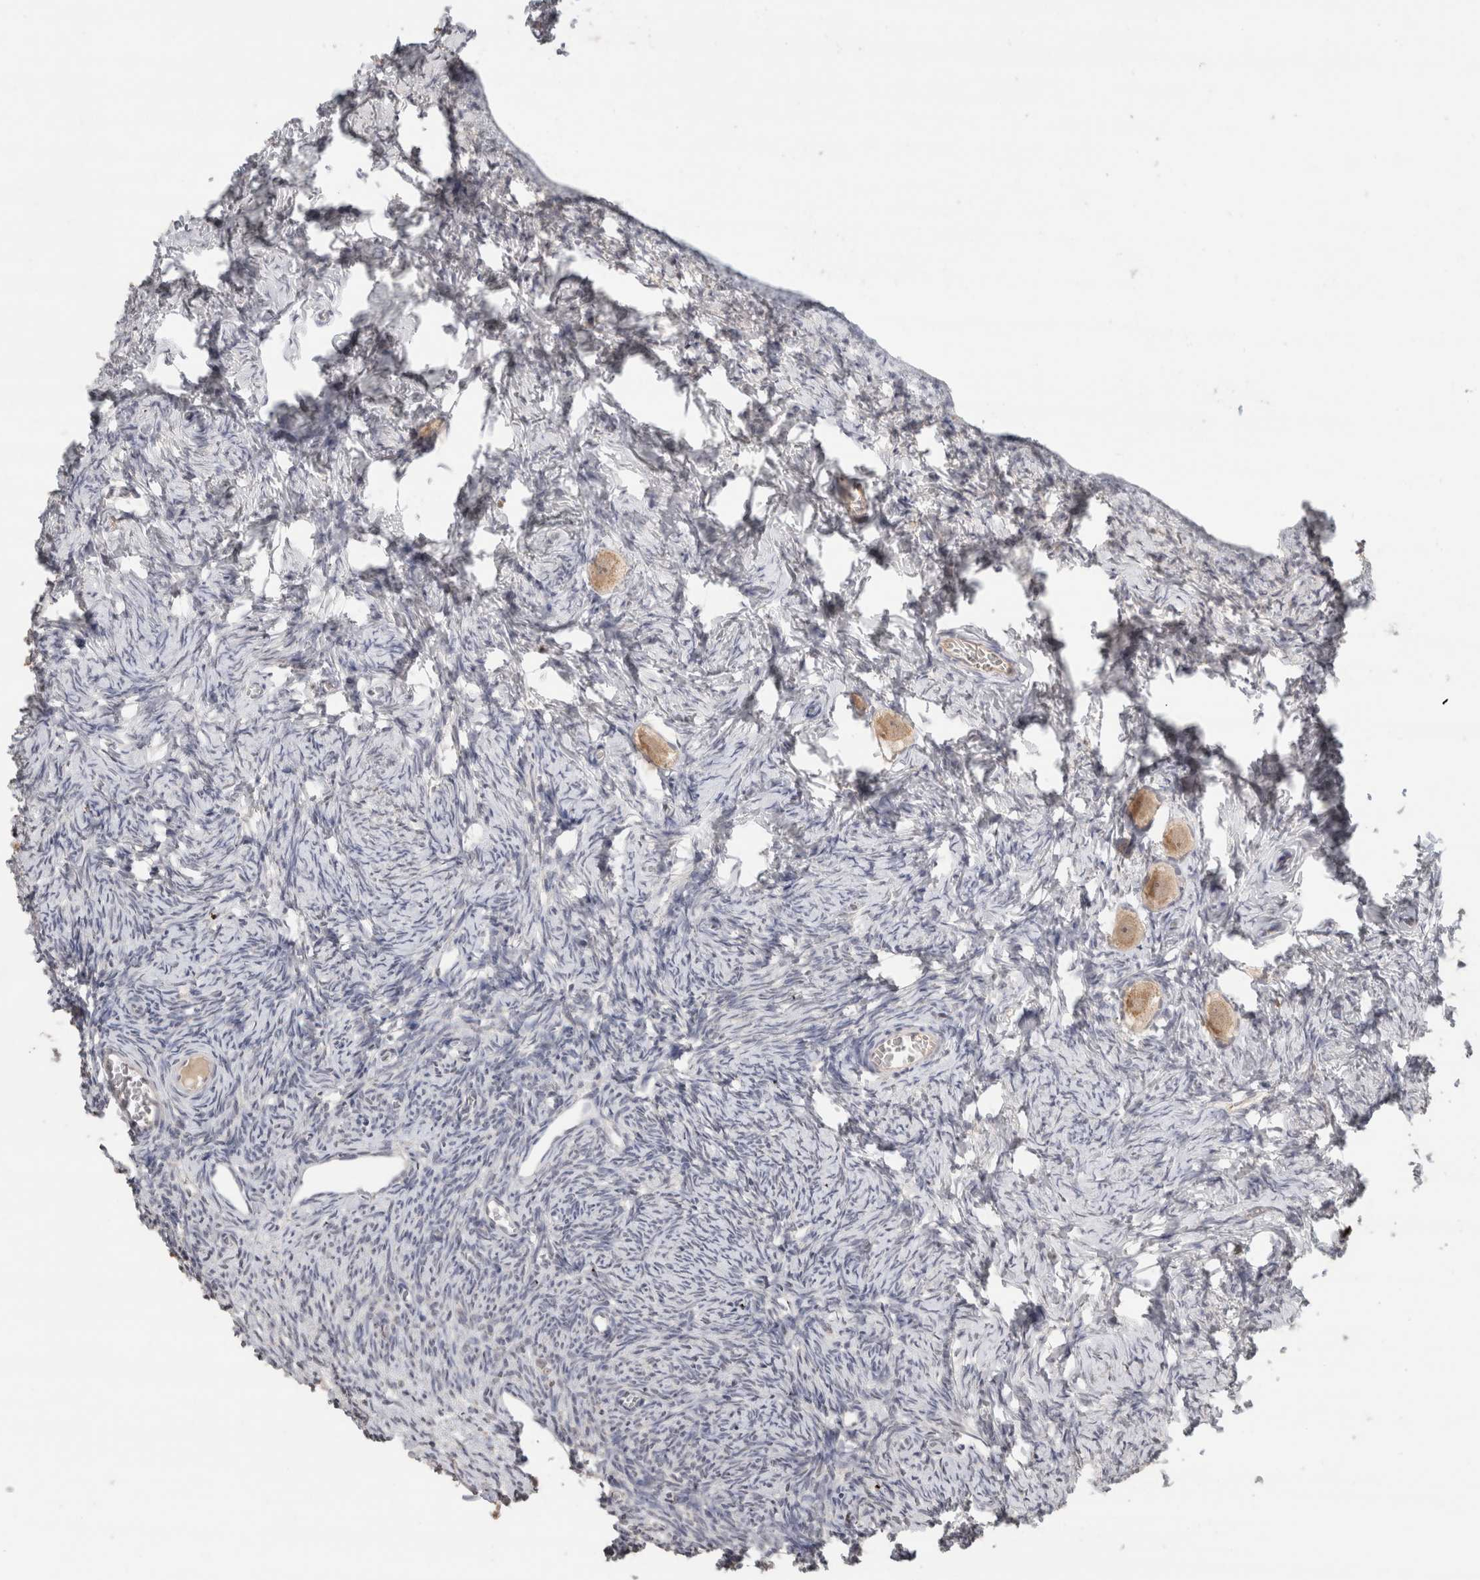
{"staining": {"intensity": "weak", "quantity": ">75%", "location": "cytoplasmic/membranous"}, "tissue": "ovary", "cell_type": "Follicle cells", "image_type": "normal", "snomed": [{"axis": "morphology", "description": "Normal tissue, NOS"}, {"axis": "topography", "description": "Ovary"}], "caption": "The photomicrograph exhibits immunohistochemical staining of benign ovary. There is weak cytoplasmic/membranous staining is identified in approximately >75% of follicle cells. The staining is performed using DAB brown chromogen to label protein expression. The nuclei are counter-stained blue using hematoxylin.", "gene": "TRAT1", "patient": {"sex": "female", "age": 27}}